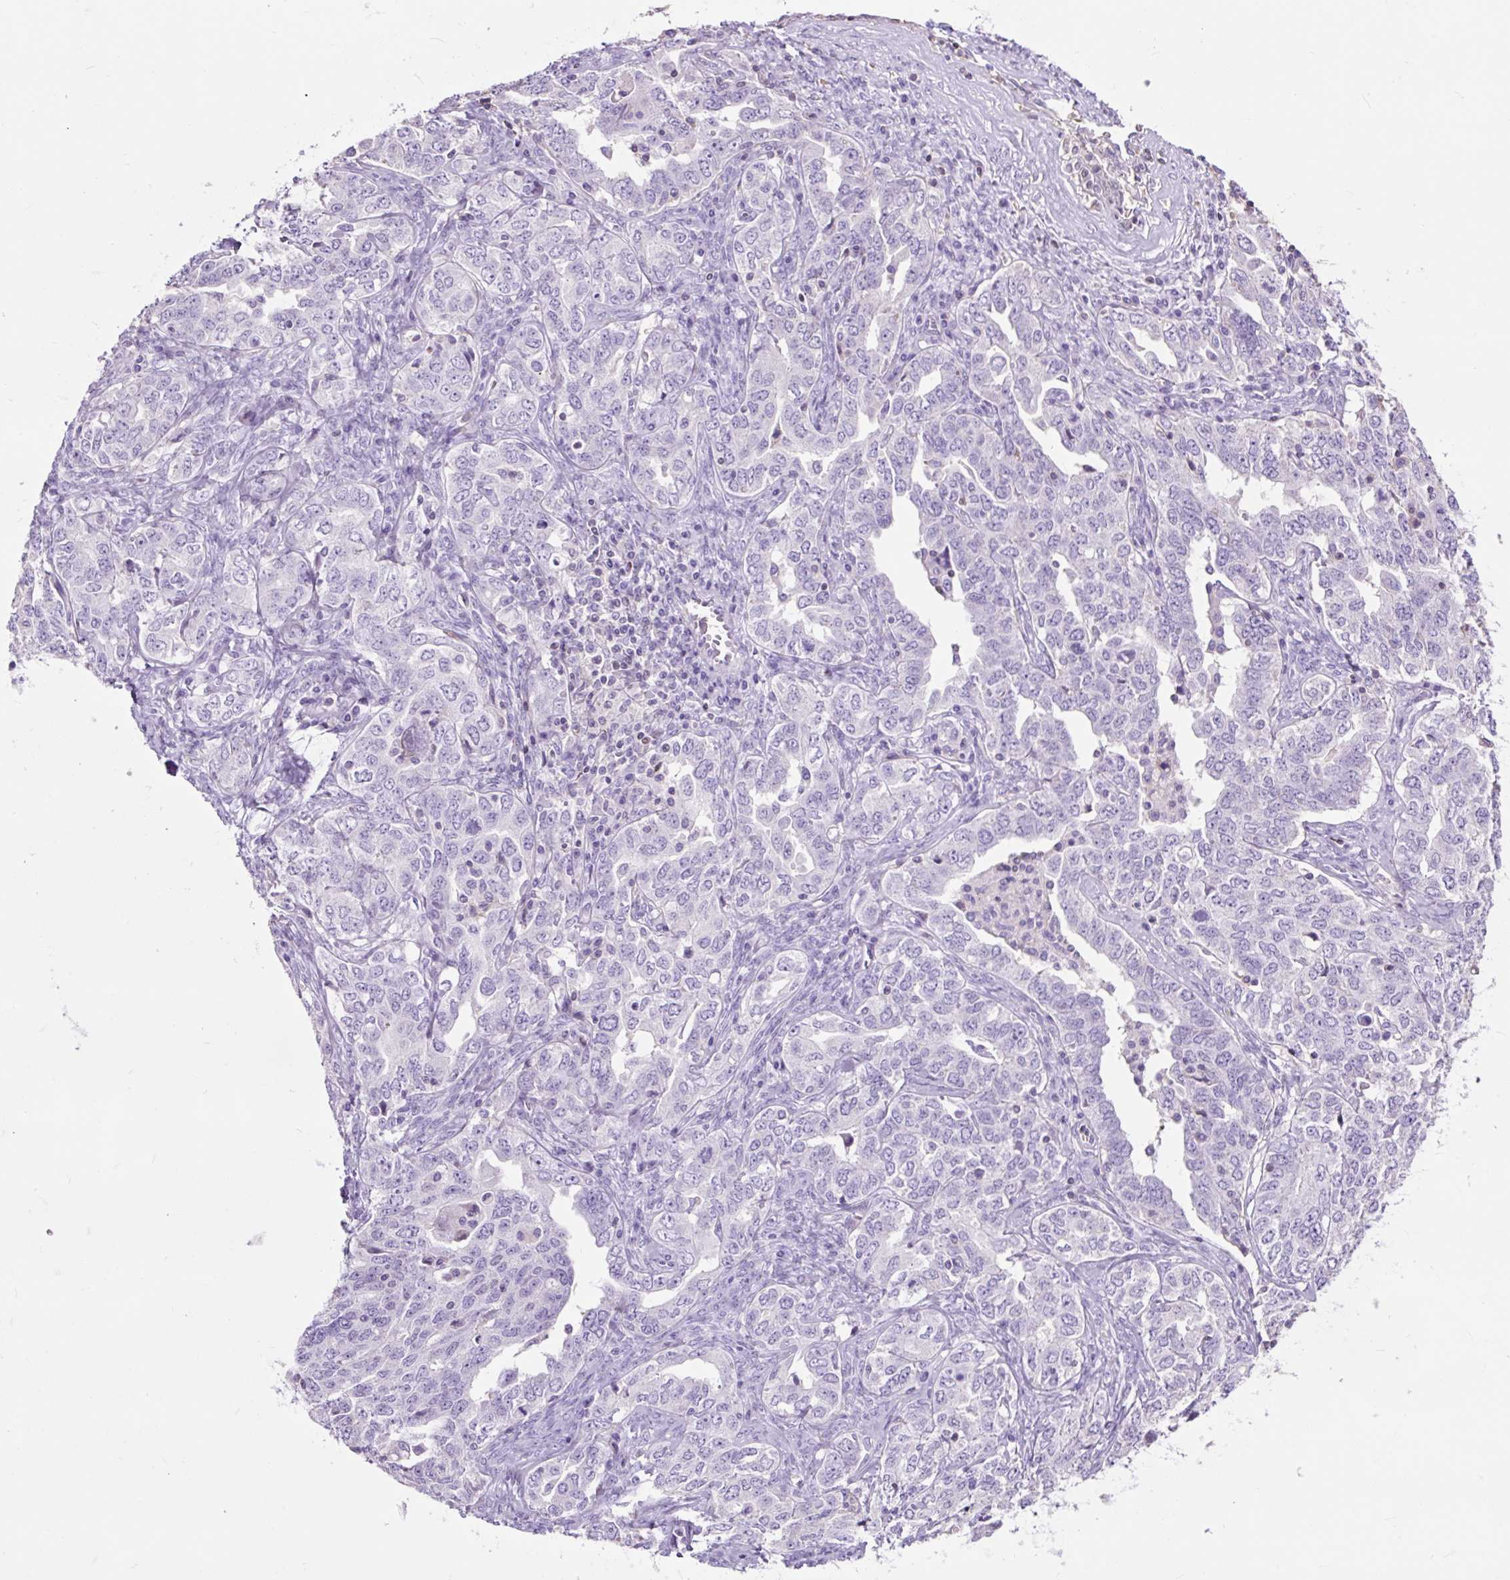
{"staining": {"intensity": "negative", "quantity": "none", "location": "none"}, "tissue": "ovarian cancer", "cell_type": "Tumor cells", "image_type": "cancer", "snomed": [{"axis": "morphology", "description": "Carcinoma, endometroid"}, {"axis": "topography", "description": "Ovary"}], "caption": "A histopathology image of human ovarian endometroid carcinoma is negative for staining in tumor cells. (Brightfield microscopy of DAB immunohistochemistry at high magnification).", "gene": "OR10A7", "patient": {"sex": "female", "age": 62}}